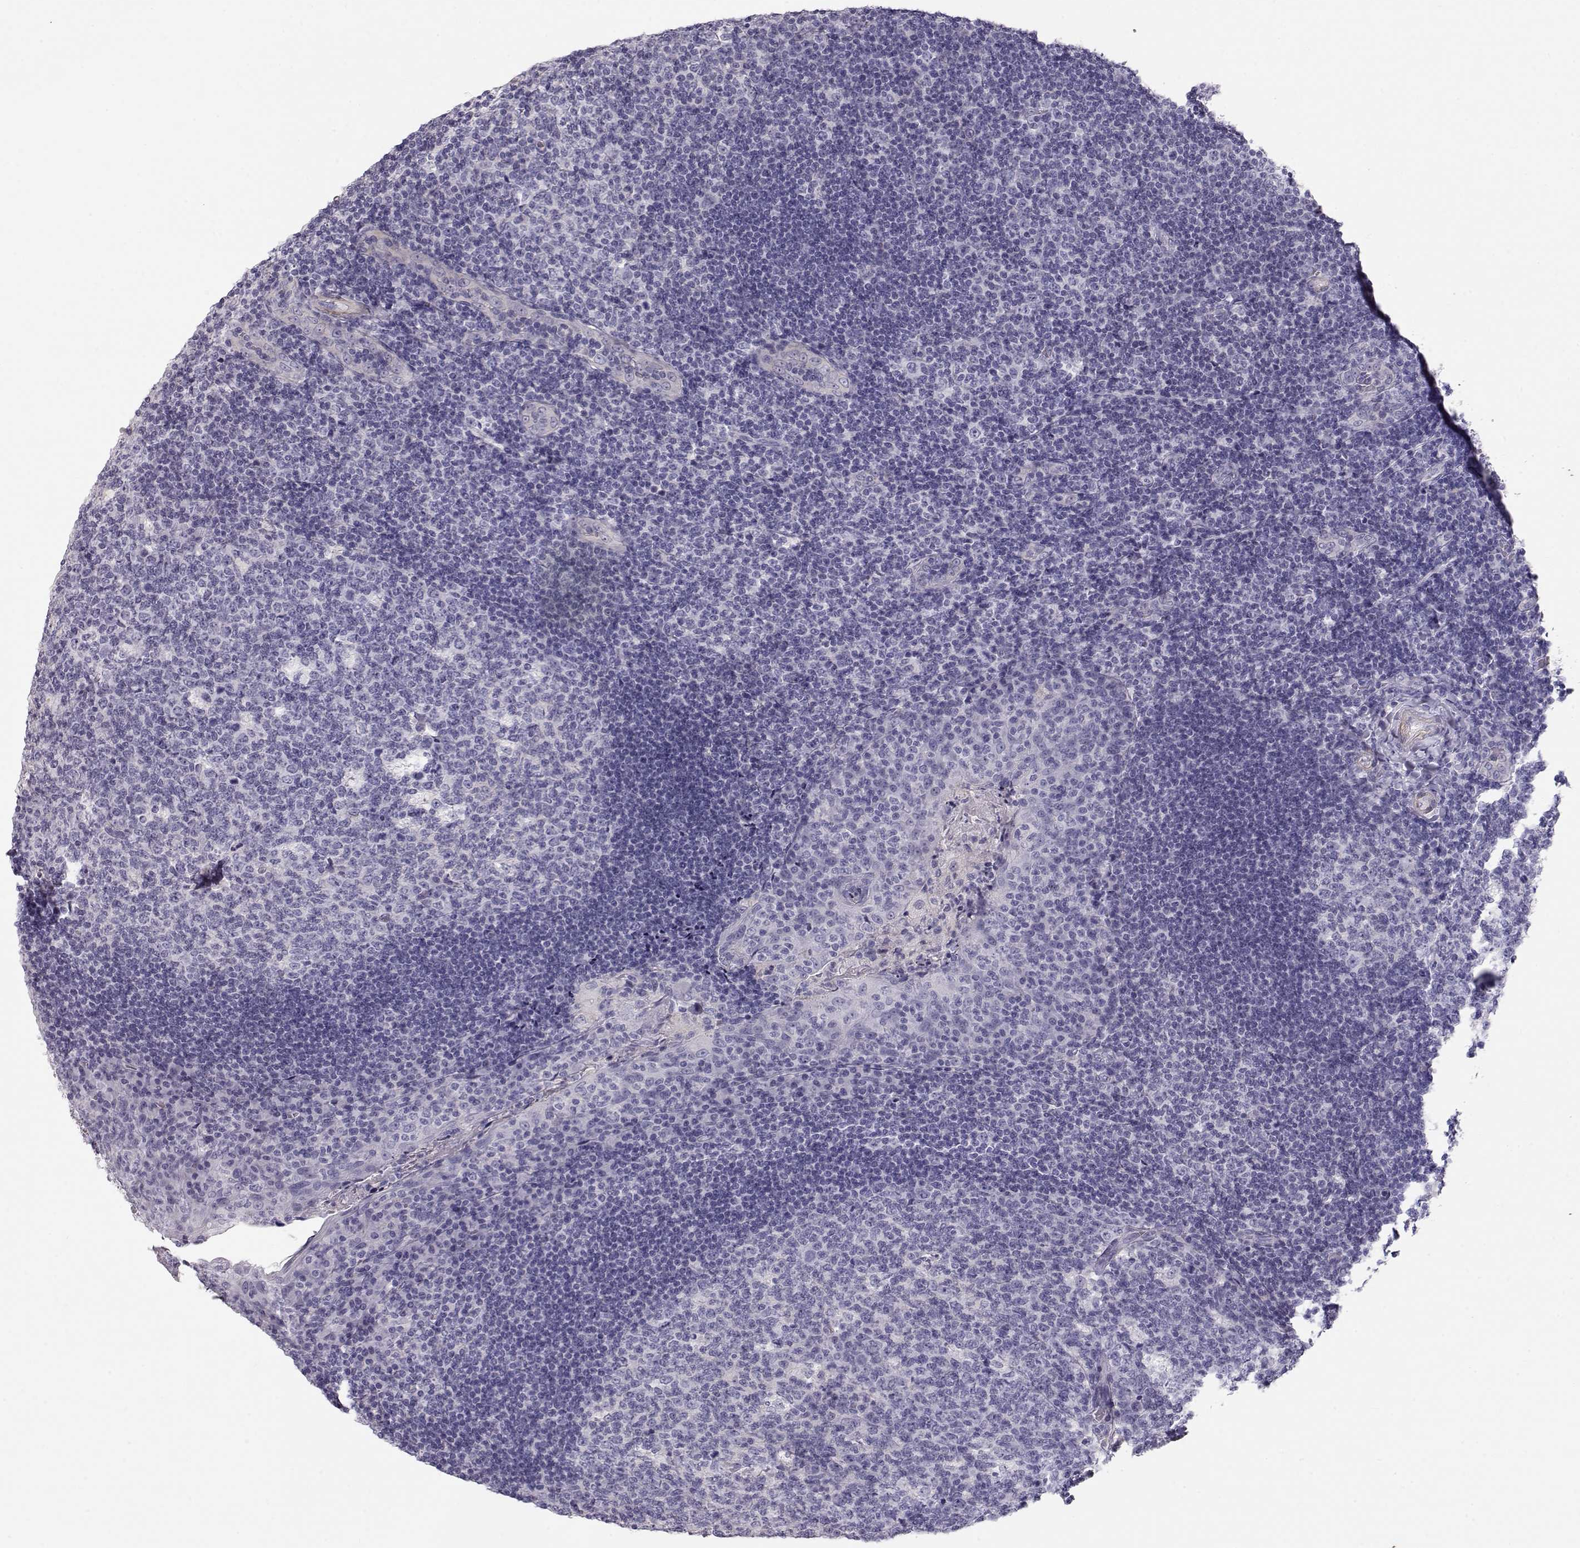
{"staining": {"intensity": "negative", "quantity": "none", "location": "none"}, "tissue": "tonsil", "cell_type": "Germinal center cells", "image_type": "normal", "snomed": [{"axis": "morphology", "description": "Normal tissue, NOS"}, {"axis": "topography", "description": "Tonsil"}], "caption": "This is a photomicrograph of IHC staining of normal tonsil, which shows no staining in germinal center cells.", "gene": "SLITRK3", "patient": {"sex": "male", "age": 17}}